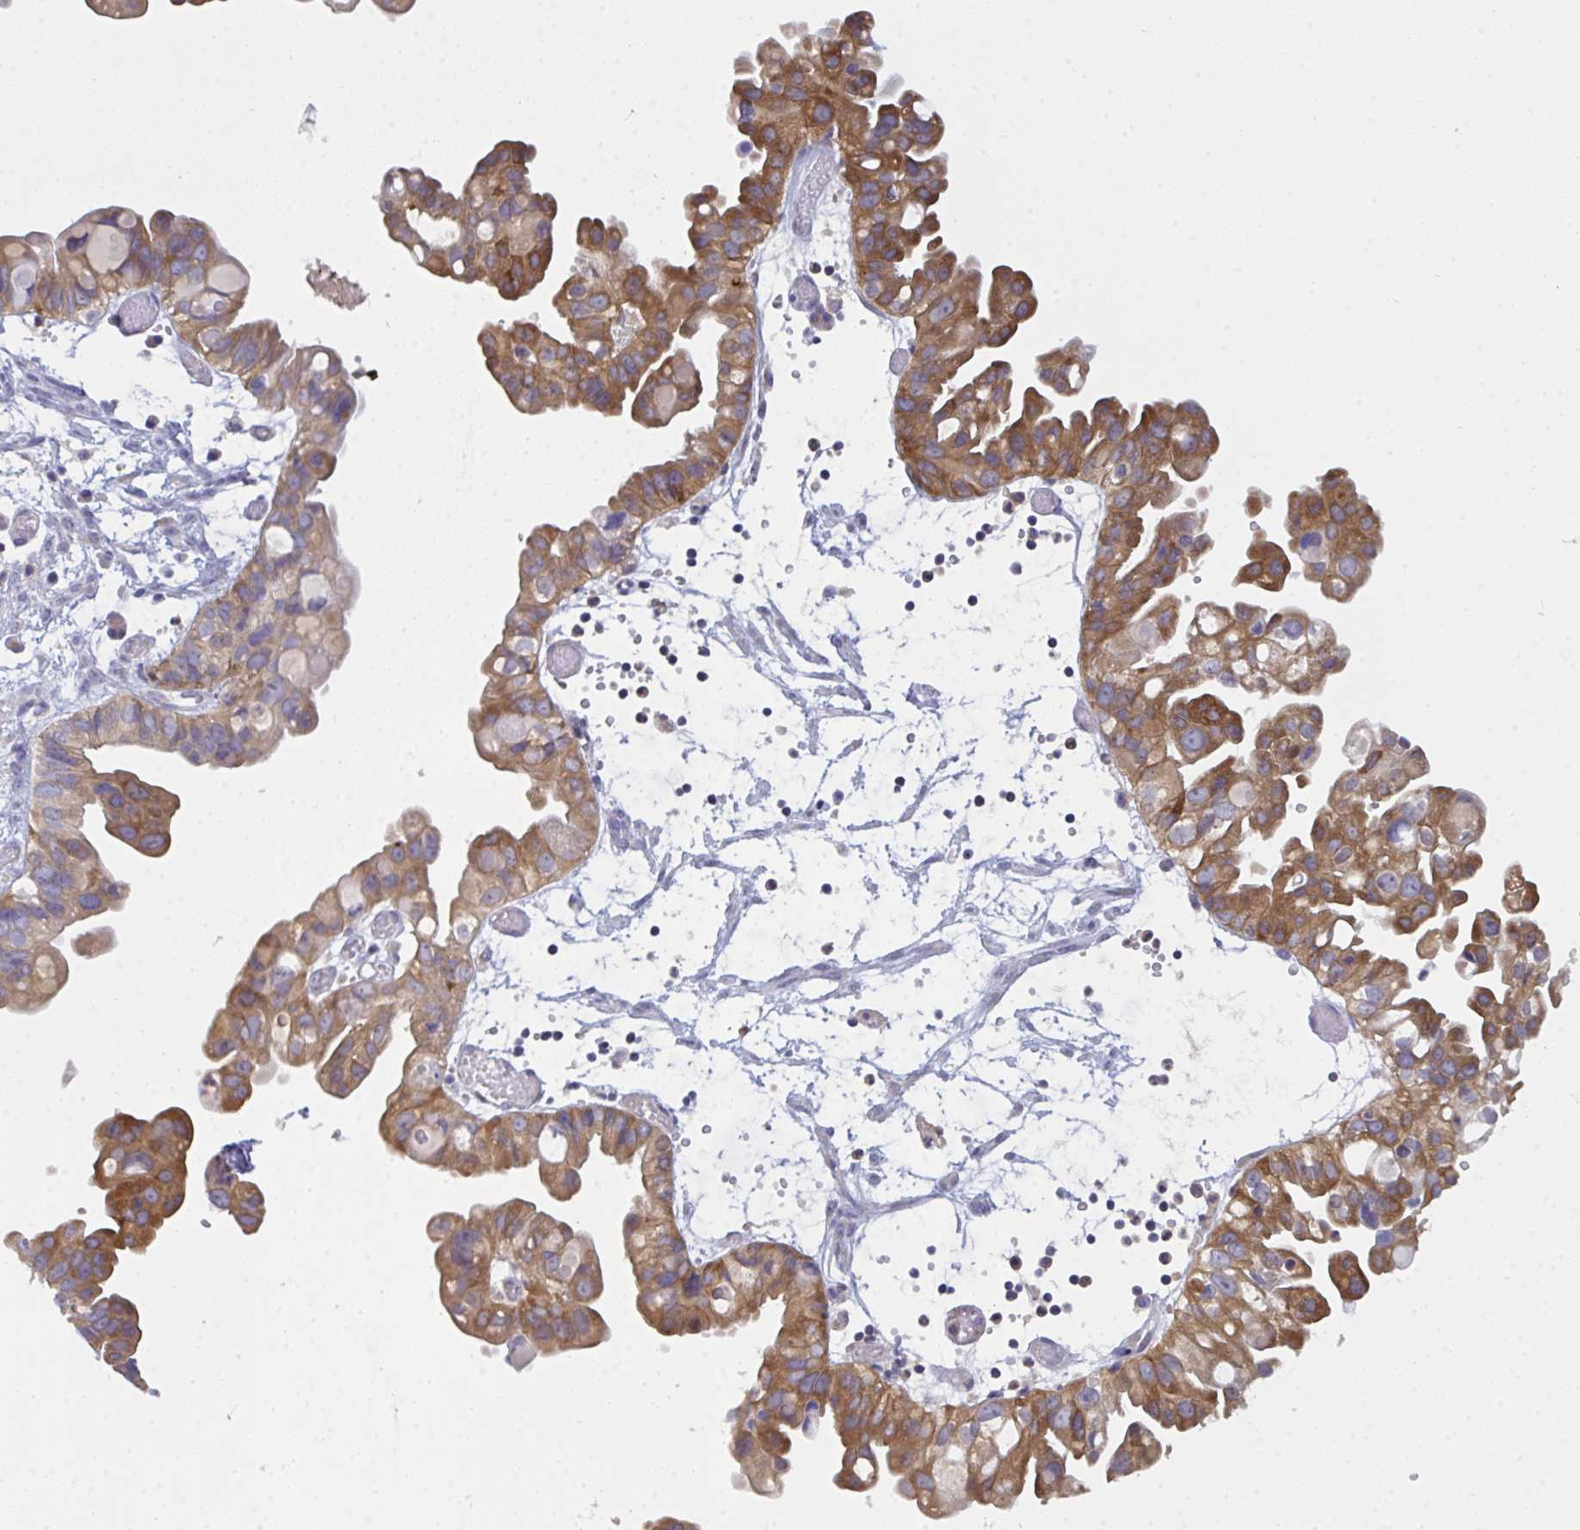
{"staining": {"intensity": "moderate", "quantity": ">75%", "location": "cytoplasmic/membranous"}, "tissue": "ovarian cancer", "cell_type": "Tumor cells", "image_type": "cancer", "snomed": [{"axis": "morphology", "description": "Cystadenocarcinoma, serous, NOS"}, {"axis": "topography", "description": "Ovary"}], "caption": "This histopathology image displays immunohistochemistry staining of human ovarian serous cystadenocarcinoma, with medium moderate cytoplasmic/membranous expression in approximately >75% of tumor cells.", "gene": "SLC30A6", "patient": {"sex": "female", "age": 56}}